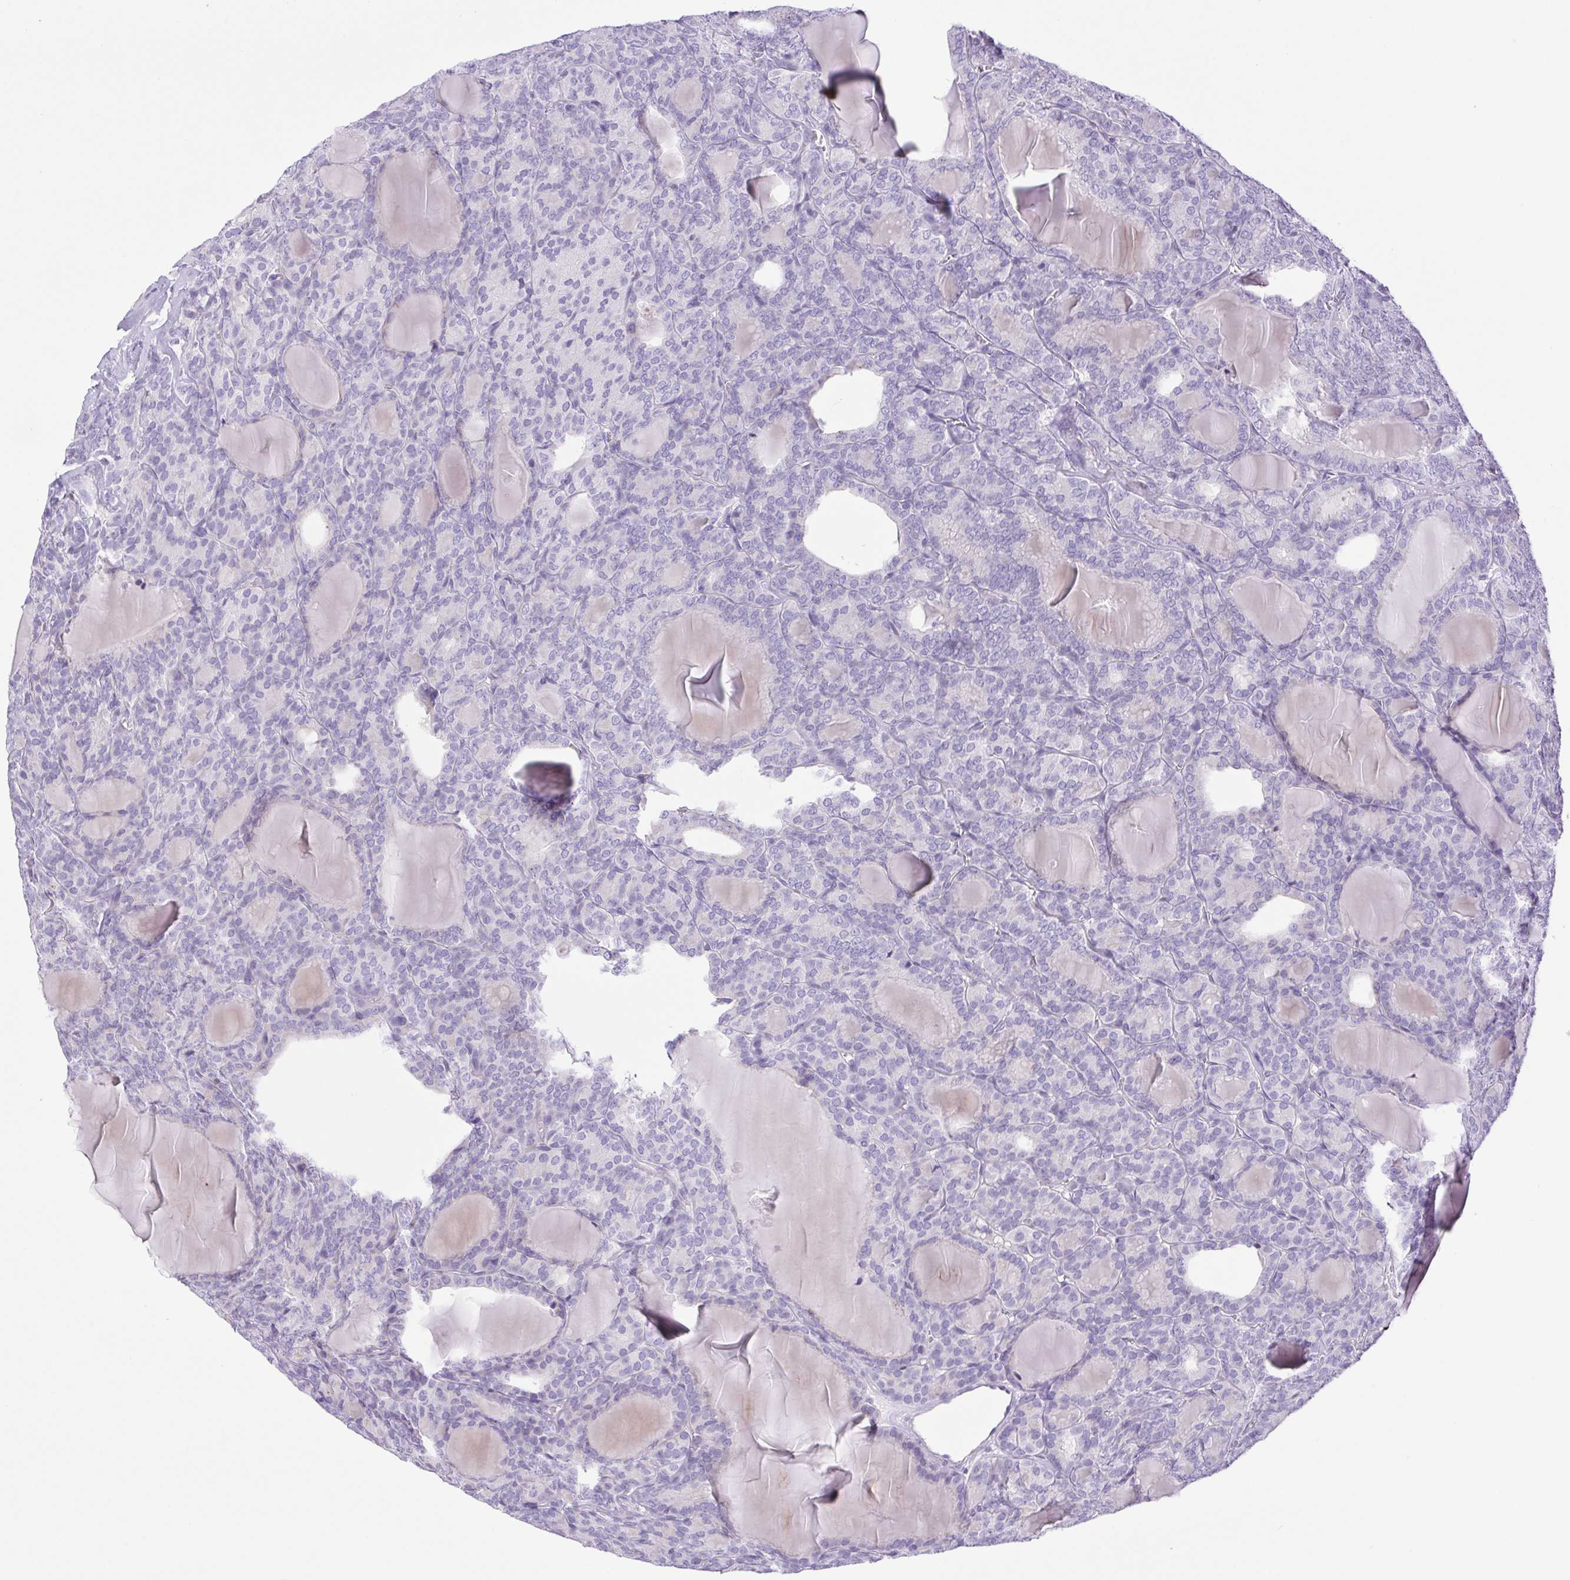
{"staining": {"intensity": "negative", "quantity": "none", "location": "none"}, "tissue": "thyroid cancer", "cell_type": "Tumor cells", "image_type": "cancer", "snomed": [{"axis": "morphology", "description": "Follicular adenoma carcinoma, NOS"}, {"axis": "topography", "description": "Thyroid gland"}], "caption": "The photomicrograph displays no significant expression in tumor cells of thyroid follicular adenoma carcinoma.", "gene": "CDSN", "patient": {"sex": "male", "age": 74}}